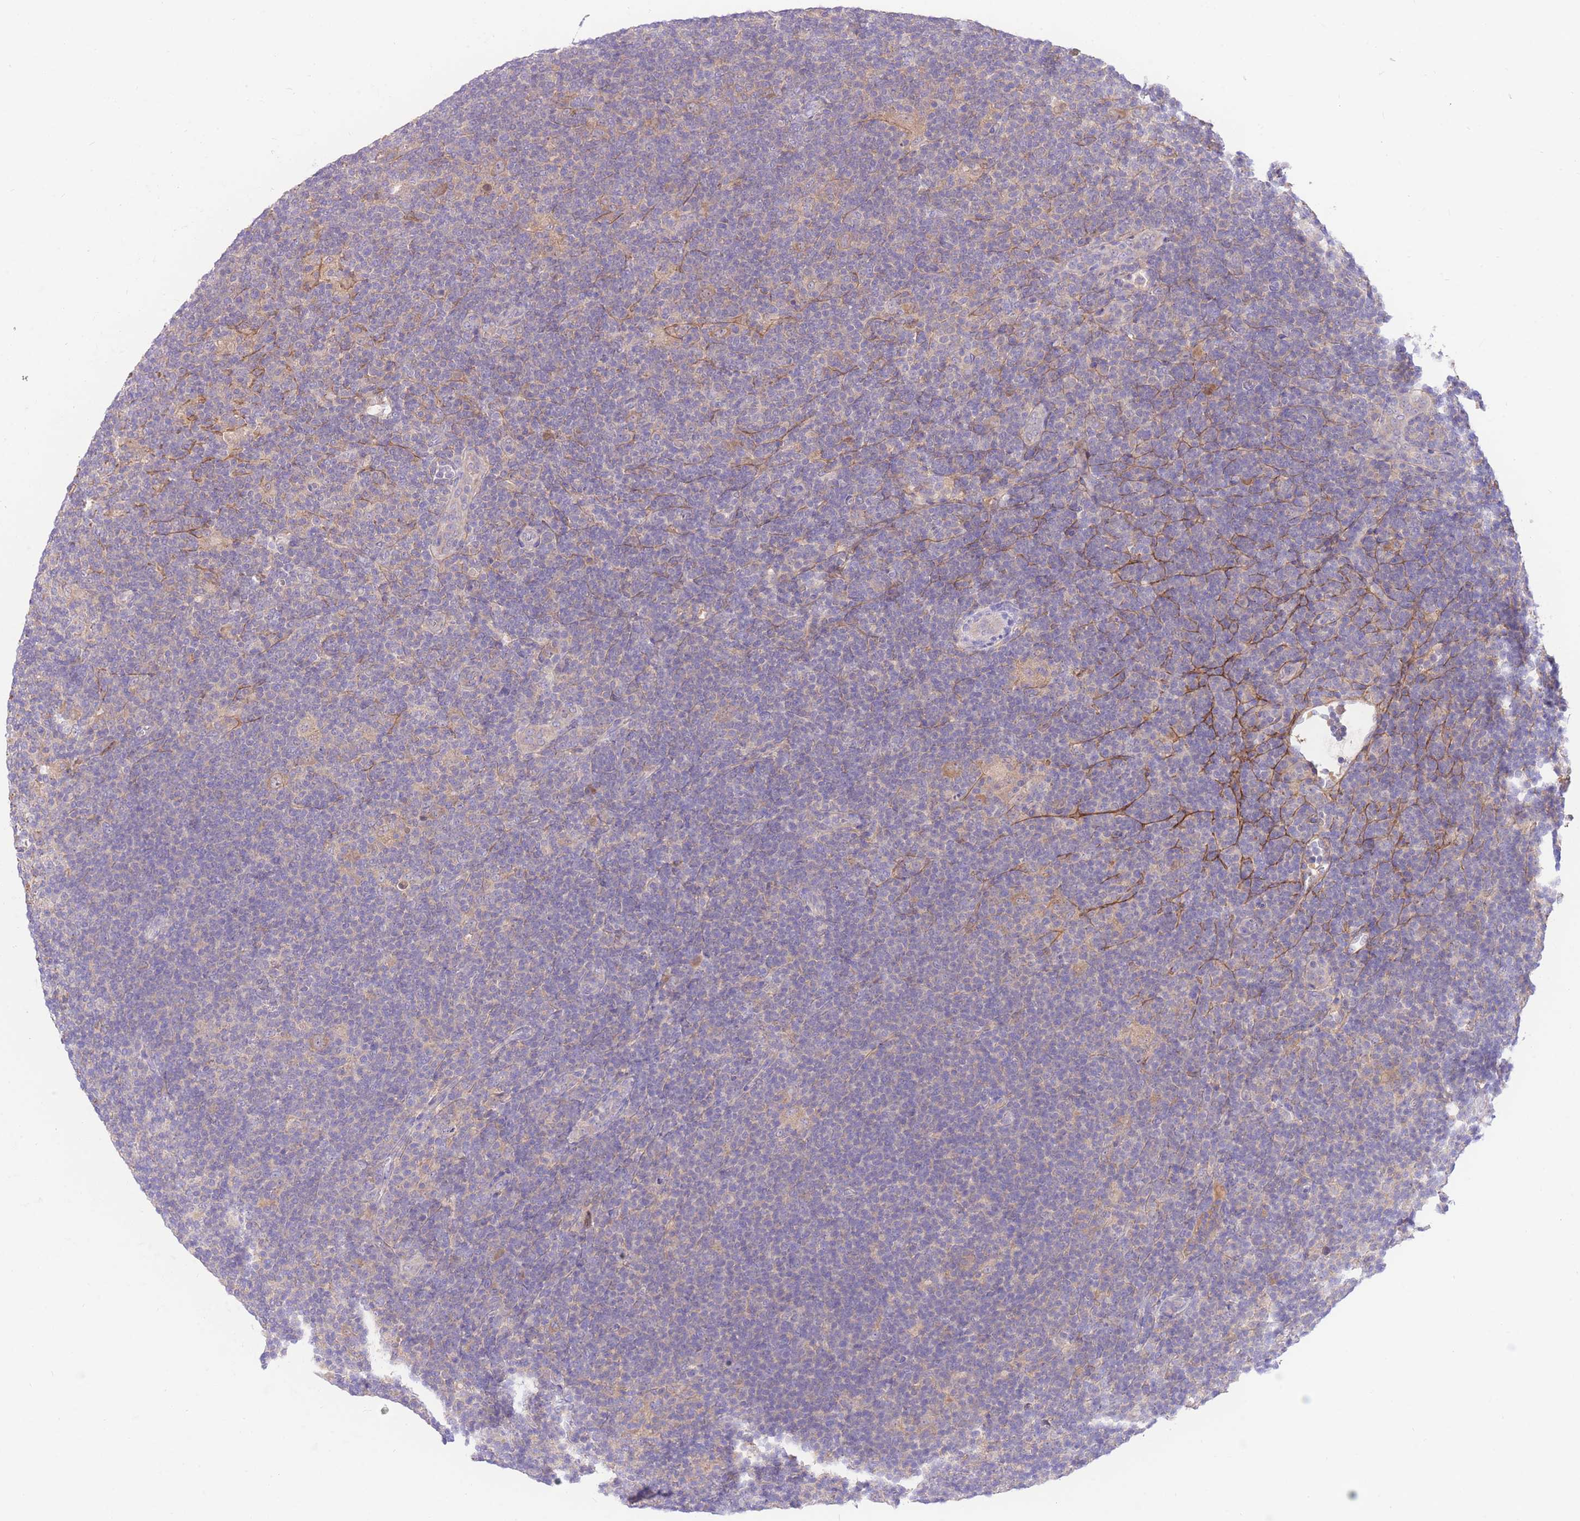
{"staining": {"intensity": "weak", "quantity": ">75%", "location": "cytoplasmic/membranous"}, "tissue": "lymphoma", "cell_type": "Tumor cells", "image_type": "cancer", "snomed": [{"axis": "morphology", "description": "Hodgkin's disease, NOS"}, {"axis": "topography", "description": "Lymph node"}], "caption": "High-power microscopy captured an IHC micrograph of Hodgkin's disease, revealing weak cytoplasmic/membranous expression in about >75% of tumor cells.", "gene": "LIPH", "patient": {"sex": "female", "age": 57}}